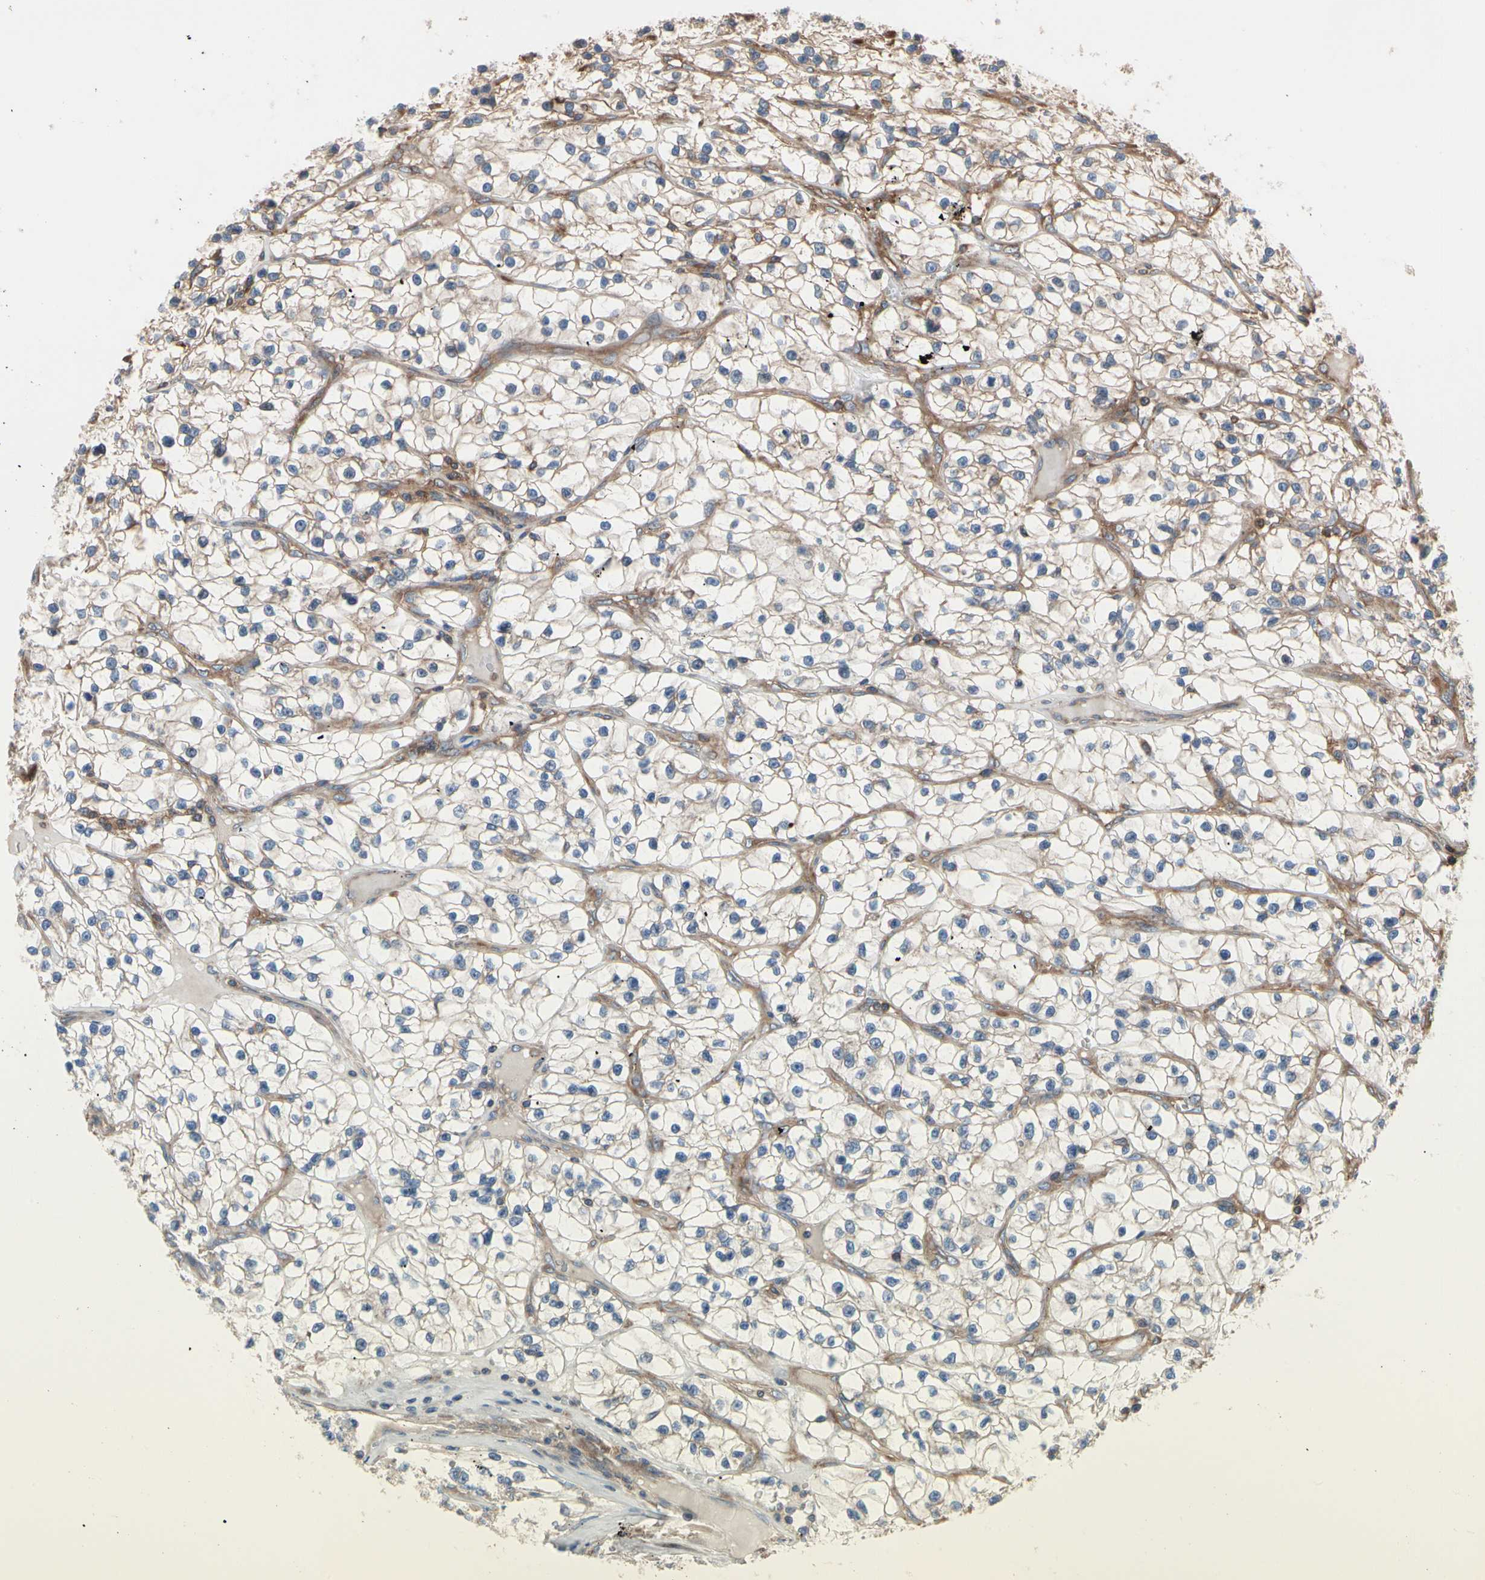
{"staining": {"intensity": "moderate", "quantity": ">75%", "location": "cytoplasmic/membranous"}, "tissue": "renal cancer", "cell_type": "Tumor cells", "image_type": "cancer", "snomed": [{"axis": "morphology", "description": "Adenocarcinoma, NOS"}, {"axis": "topography", "description": "Kidney"}], "caption": "Immunohistochemistry (IHC) photomicrograph of renal adenocarcinoma stained for a protein (brown), which demonstrates medium levels of moderate cytoplasmic/membranous positivity in about >75% of tumor cells.", "gene": "ROCK1", "patient": {"sex": "female", "age": 57}}